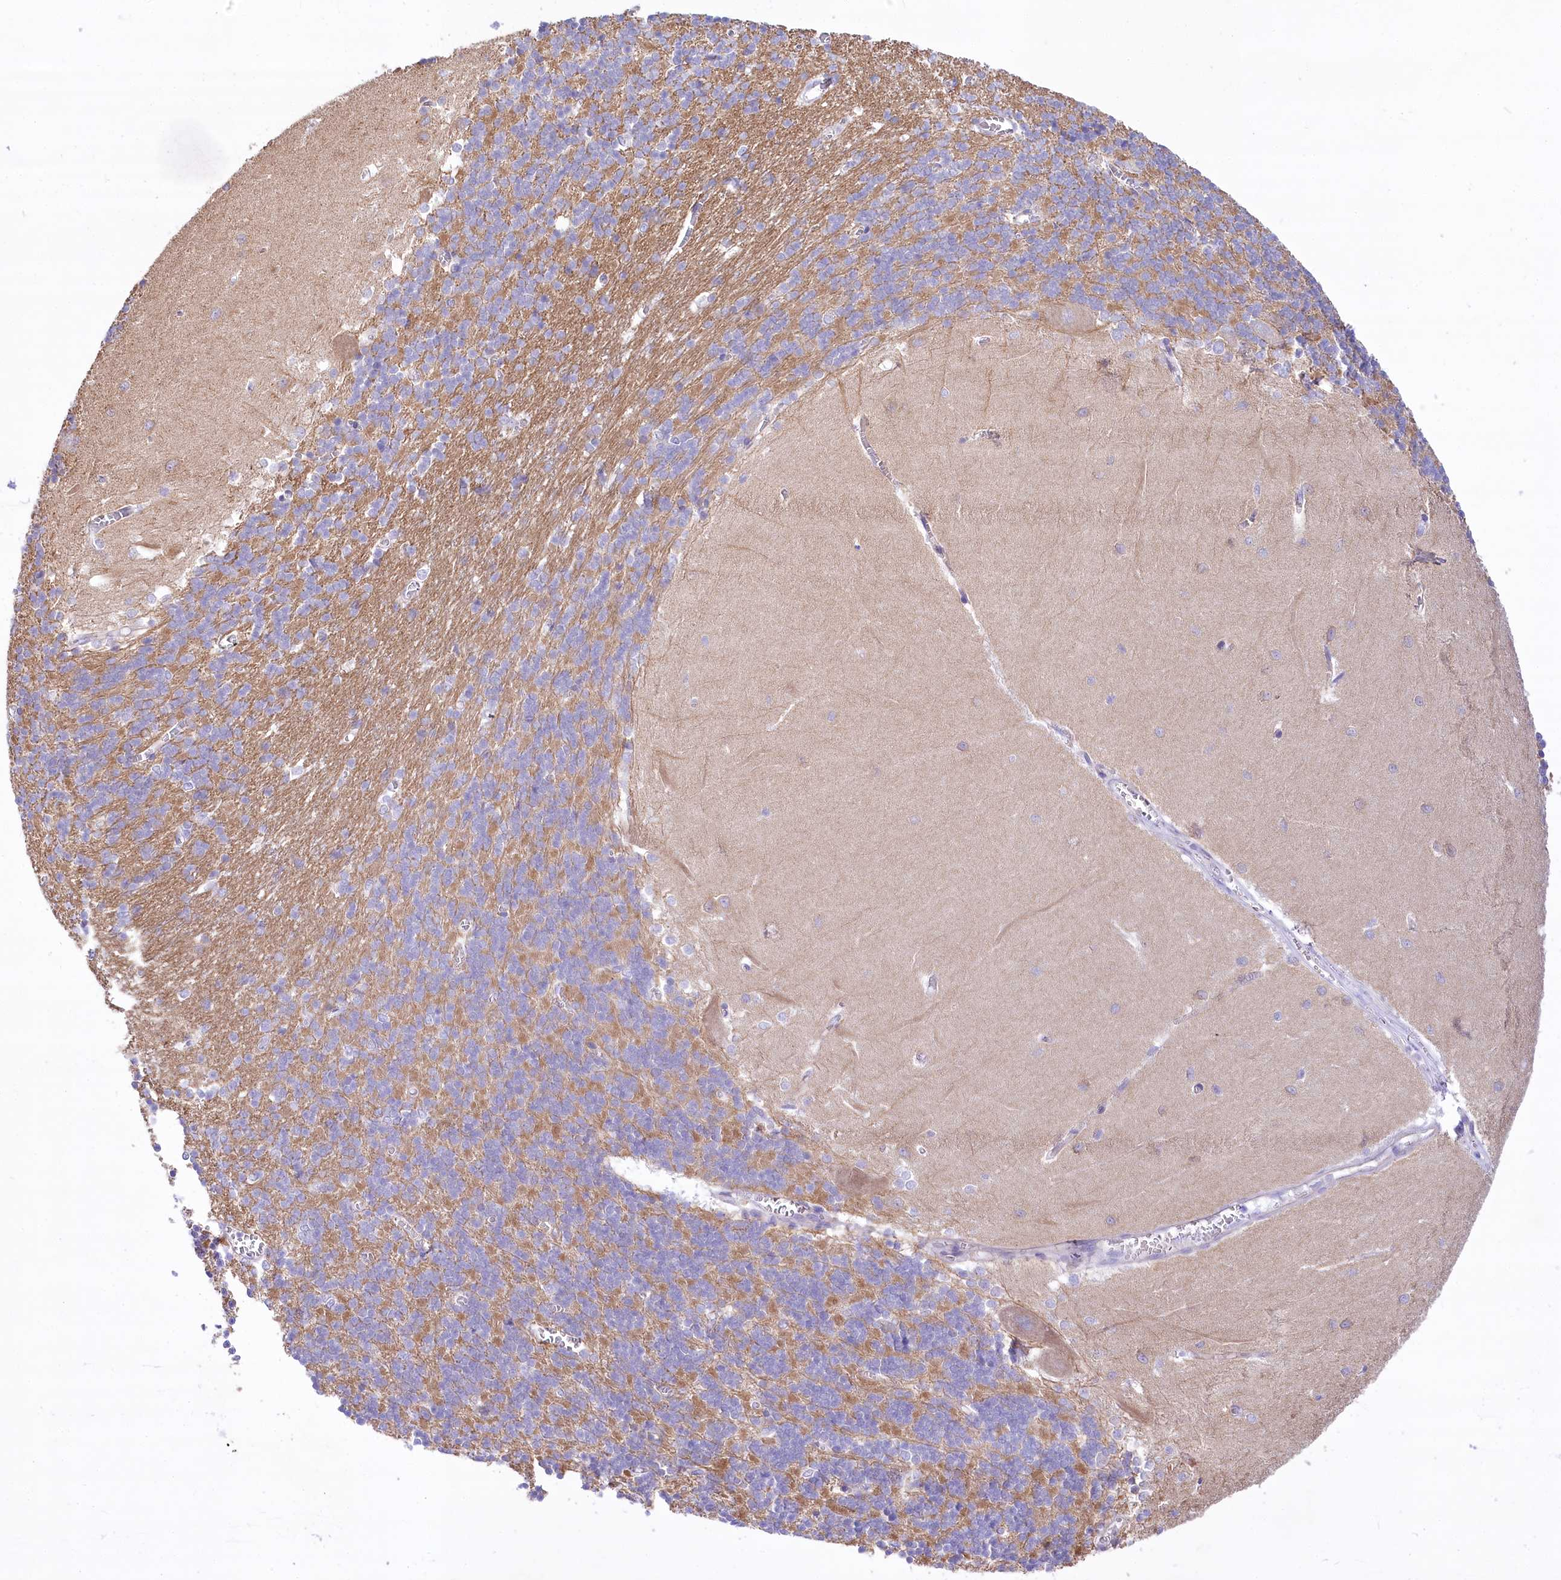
{"staining": {"intensity": "moderate", "quantity": ">75%", "location": "cytoplasmic/membranous"}, "tissue": "cerebellum", "cell_type": "Cells in granular layer", "image_type": "normal", "snomed": [{"axis": "morphology", "description": "Normal tissue, NOS"}, {"axis": "topography", "description": "Cerebellum"}], "caption": "This is a histology image of immunohistochemistry staining of unremarkable cerebellum, which shows moderate staining in the cytoplasmic/membranous of cells in granular layer.", "gene": "LRRC34", "patient": {"sex": "male", "age": 37}}